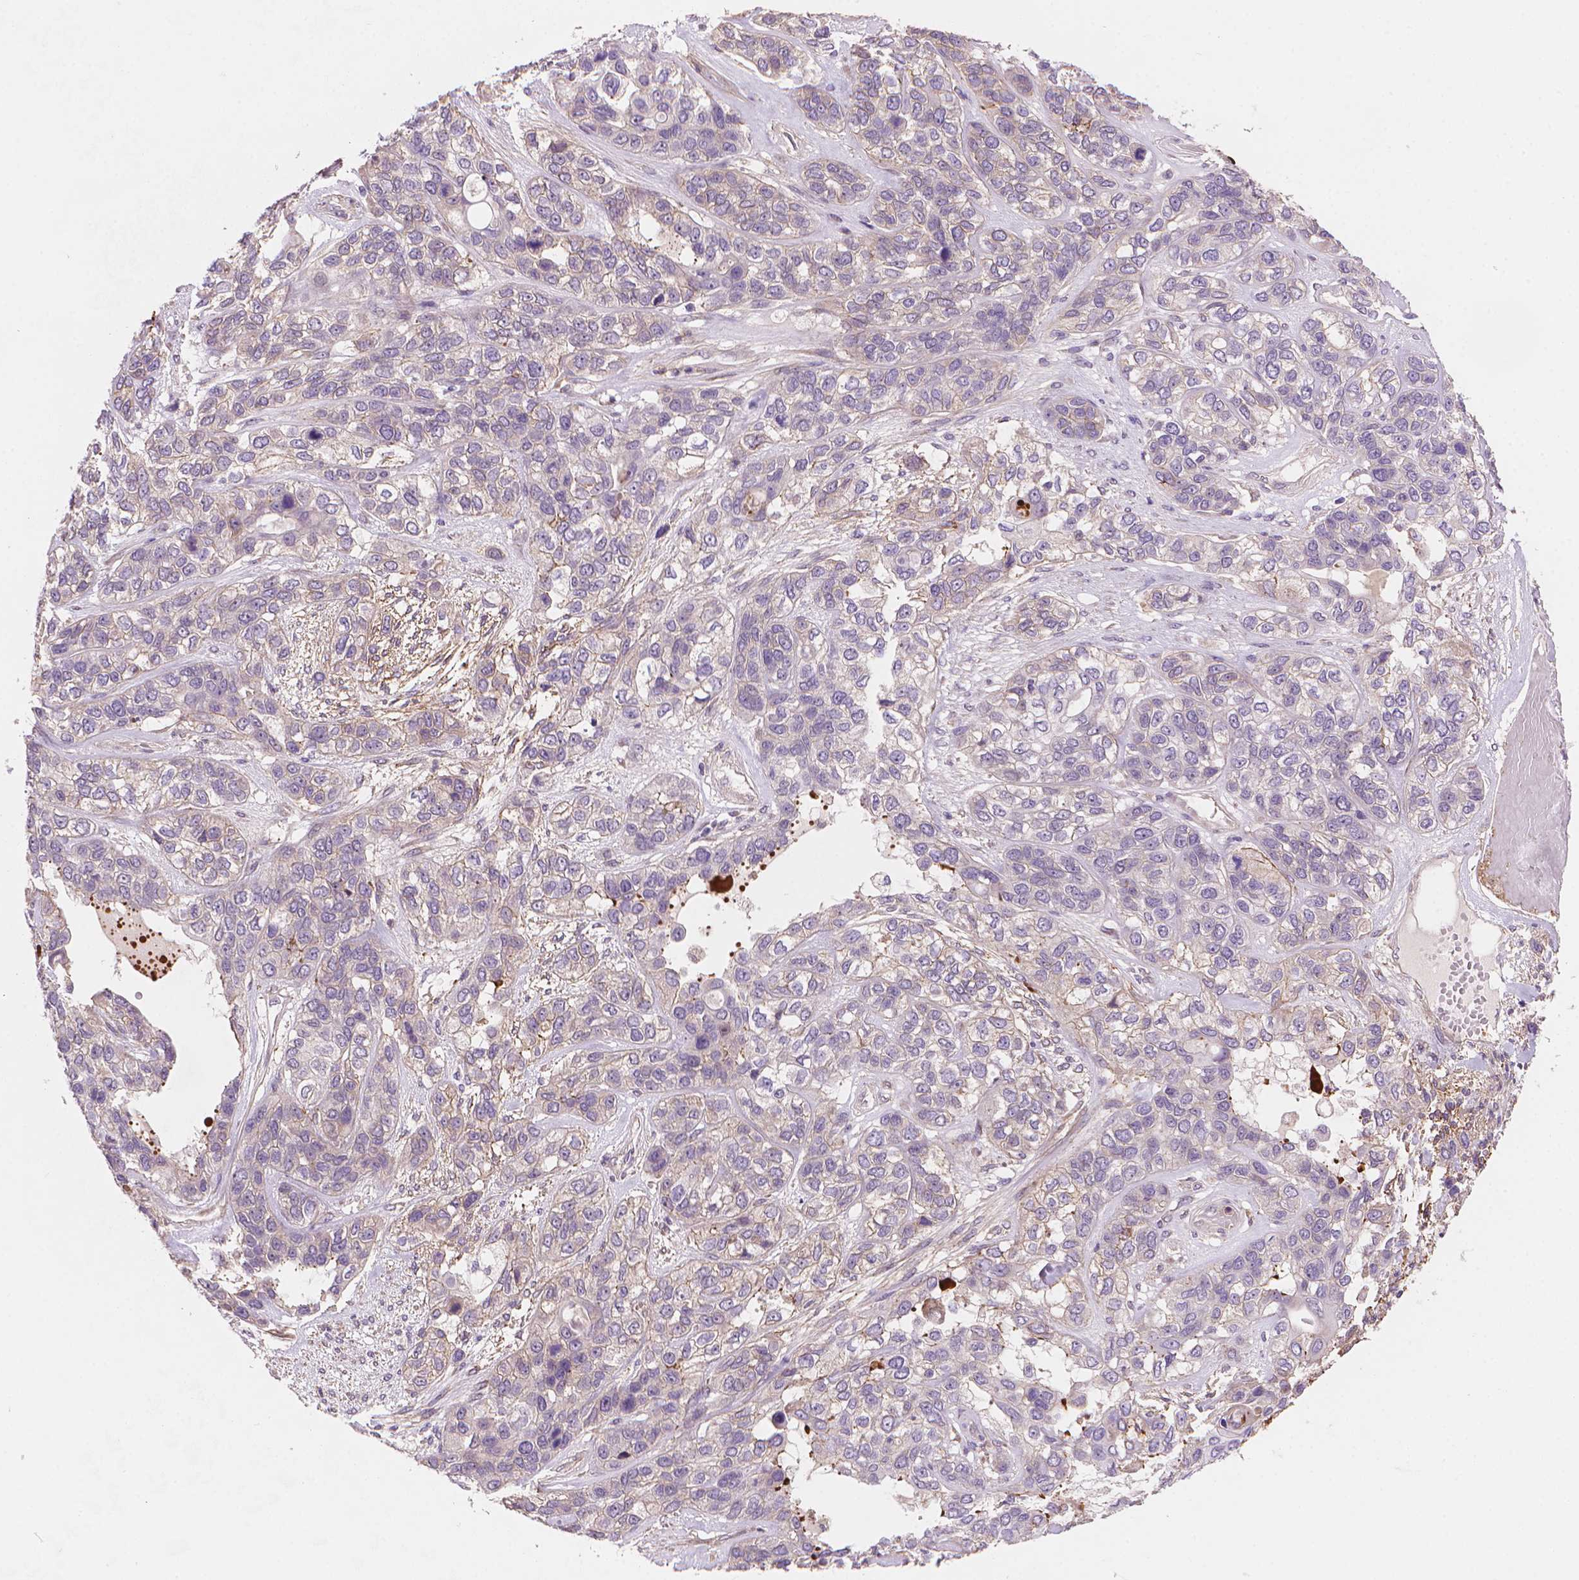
{"staining": {"intensity": "negative", "quantity": "none", "location": "none"}, "tissue": "lung cancer", "cell_type": "Tumor cells", "image_type": "cancer", "snomed": [{"axis": "morphology", "description": "Squamous cell carcinoma, NOS"}, {"axis": "topography", "description": "Lung"}], "caption": "Micrograph shows no significant protein staining in tumor cells of lung squamous cell carcinoma.", "gene": "AMMECR1", "patient": {"sex": "female", "age": 70}}